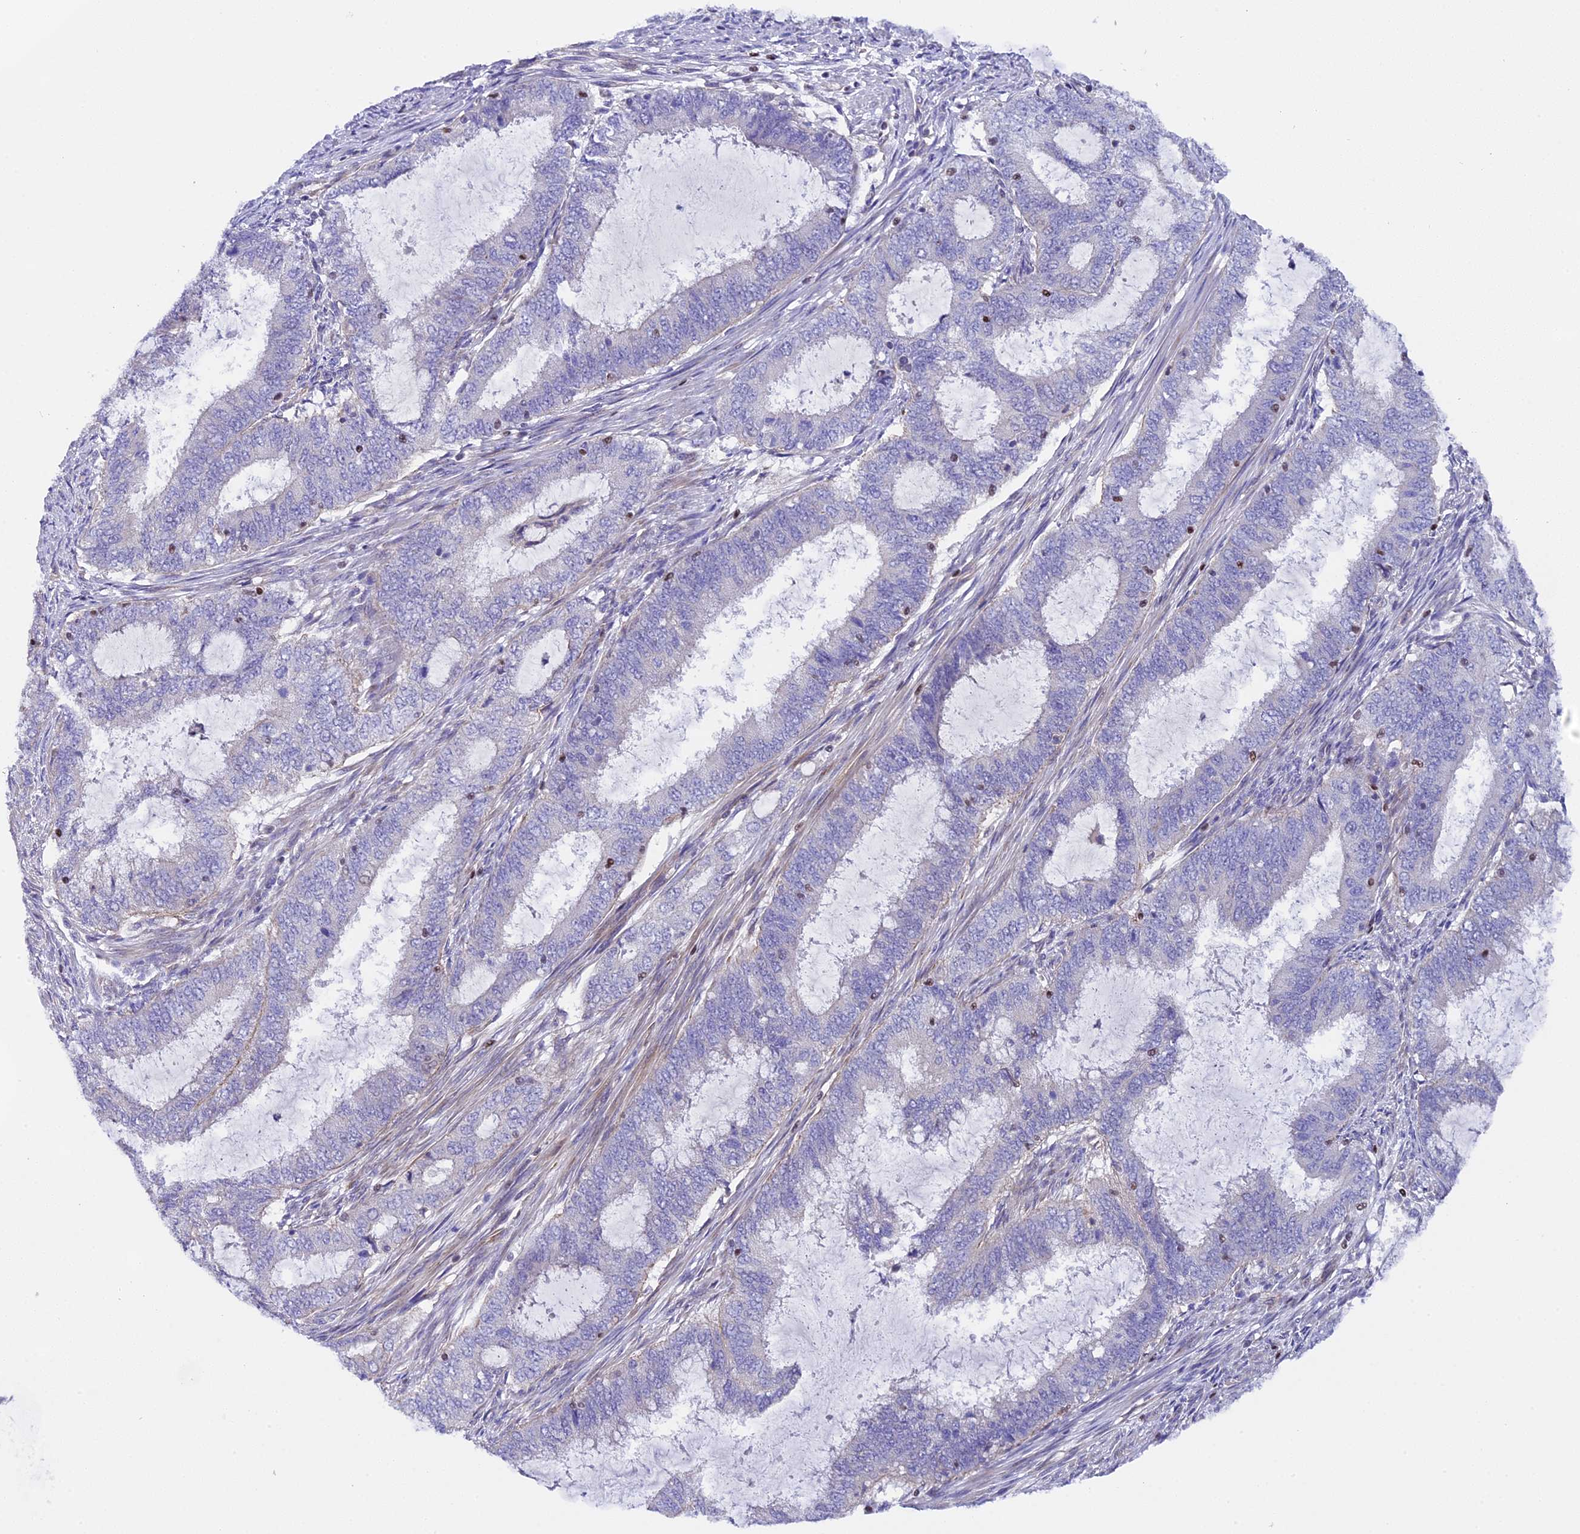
{"staining": {"intensity": "negative", "quantity": "none", "location": "none"}, "tissue": "endometrial cancer", "cell_type": "Tumor cells", "image_type": "cancer", "snomed": [{"axis": "morphology", "description": "Adenocarcinoma, NOS"}, {"axis": "topography", "description": "Endometrium"}], "caption": "A photomicrograph of endometrial cancer (adenocarcinoma) stained for a protein exhibits no brown staining in tumor cells.", "gene": "SP4", "patient": {"sex": "female", "age": 51}}